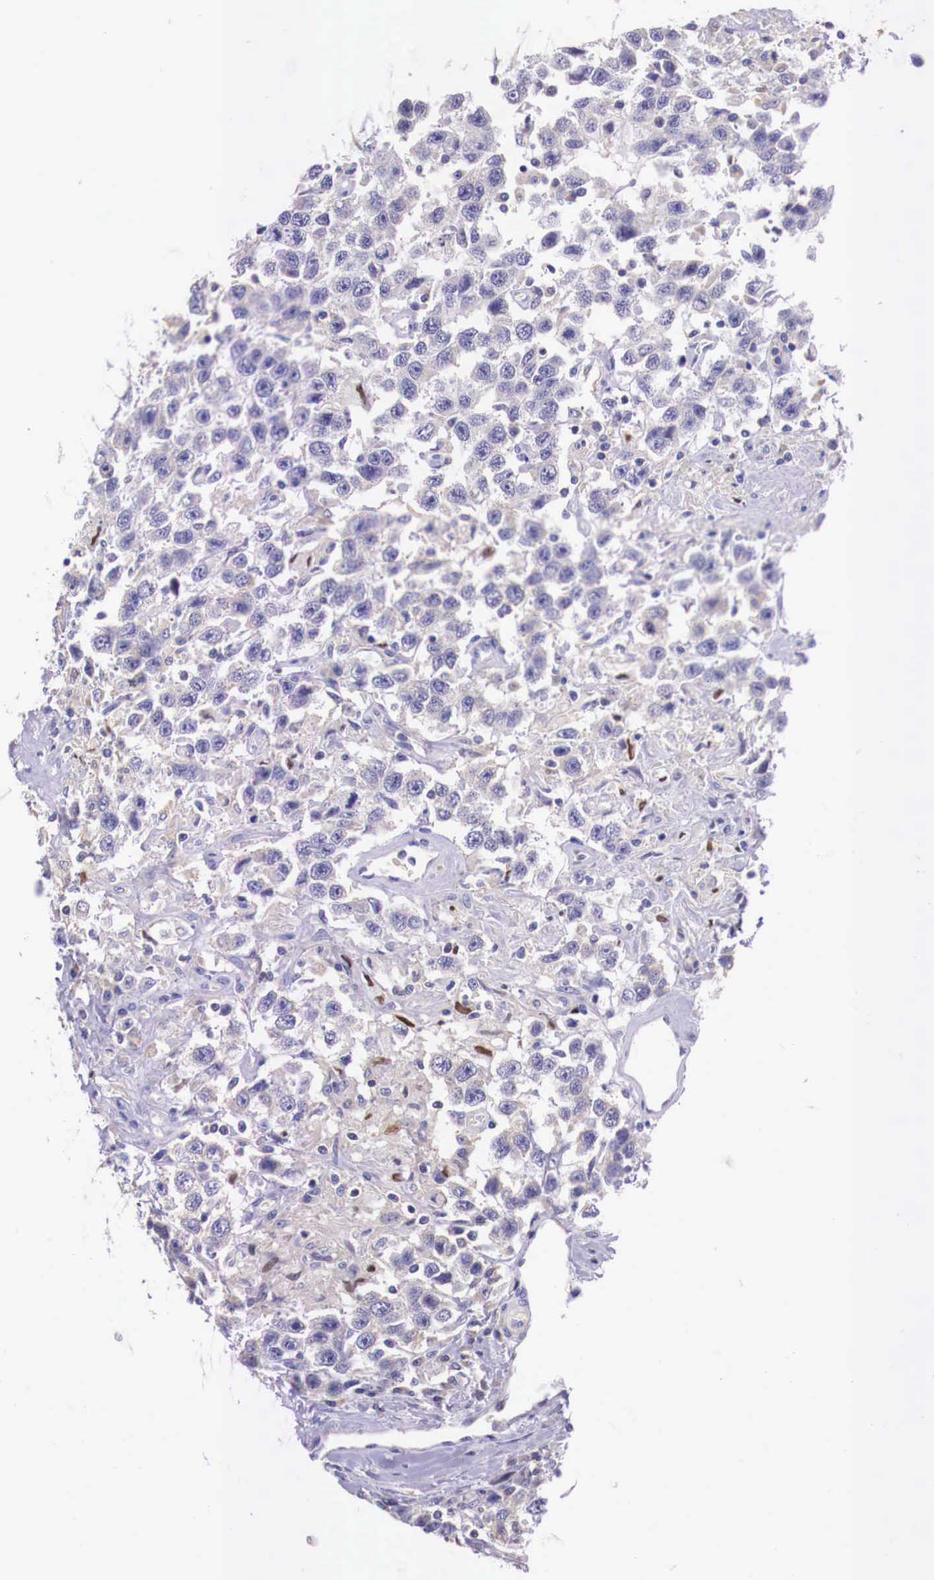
{"staining": {"intensity": "negative", "quantity": "none", "location": "none"}, "tissue": "testis cancer", "cell_type": "Tumor cells", "image_type": "cancer", "snomed": [{"axis": "morphology", "description": "Seminoma, NOS"}, {"axis": "topography", "description": "Testis"}], "caption": "This is a micrograph of immunohistochemistry (IHC) staining of testis cancer (seminoma), which shows no expression in tumor cells.", "gene": "GRIPAP1", "patient": {"sex": "male", "age": 41}}